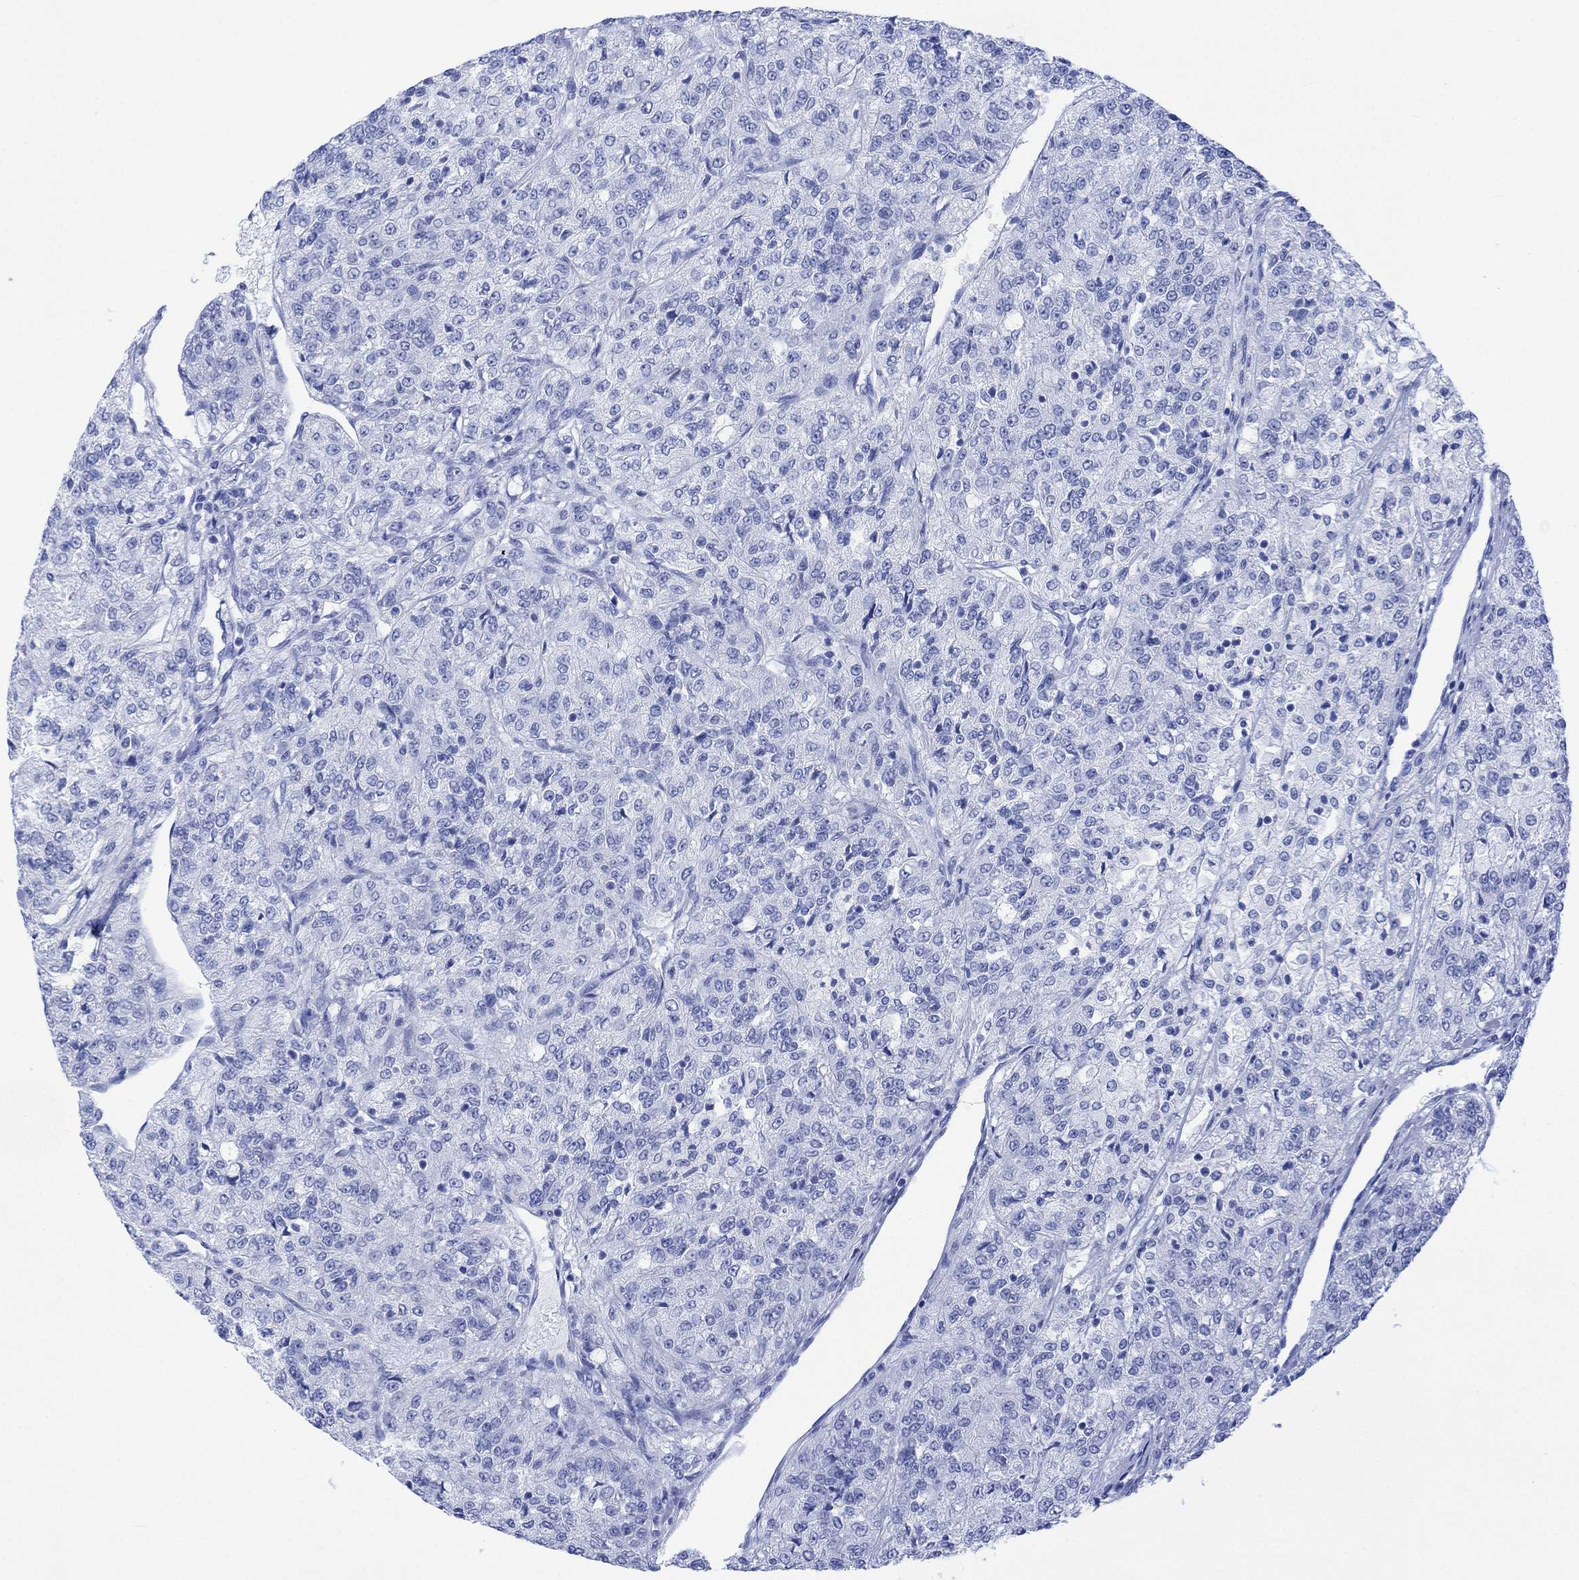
{"staining": {"intensity": "negative", "quantity": "none", "location": "none"}, "tissue": "renal cancer", "cell_type": "Tumor cells", "image_type": "cancer", "snomed": [{"axis": "morphology", "description": "Adenocarcinoma, NOS"}, {"axis": "topography", "description": "Kidney"}], "caption": "Tumor cells show no significant protein expression in adenocarcinoma (renal). (Stains: DAB (3,3'-diaminobenzidine) immunohistochemistry with hematoxylin counter stain, Microscopy: brightfield microscopy at high magnification).", "gene": "CELF4", "patient": {"sex": "female", "age": 63}}